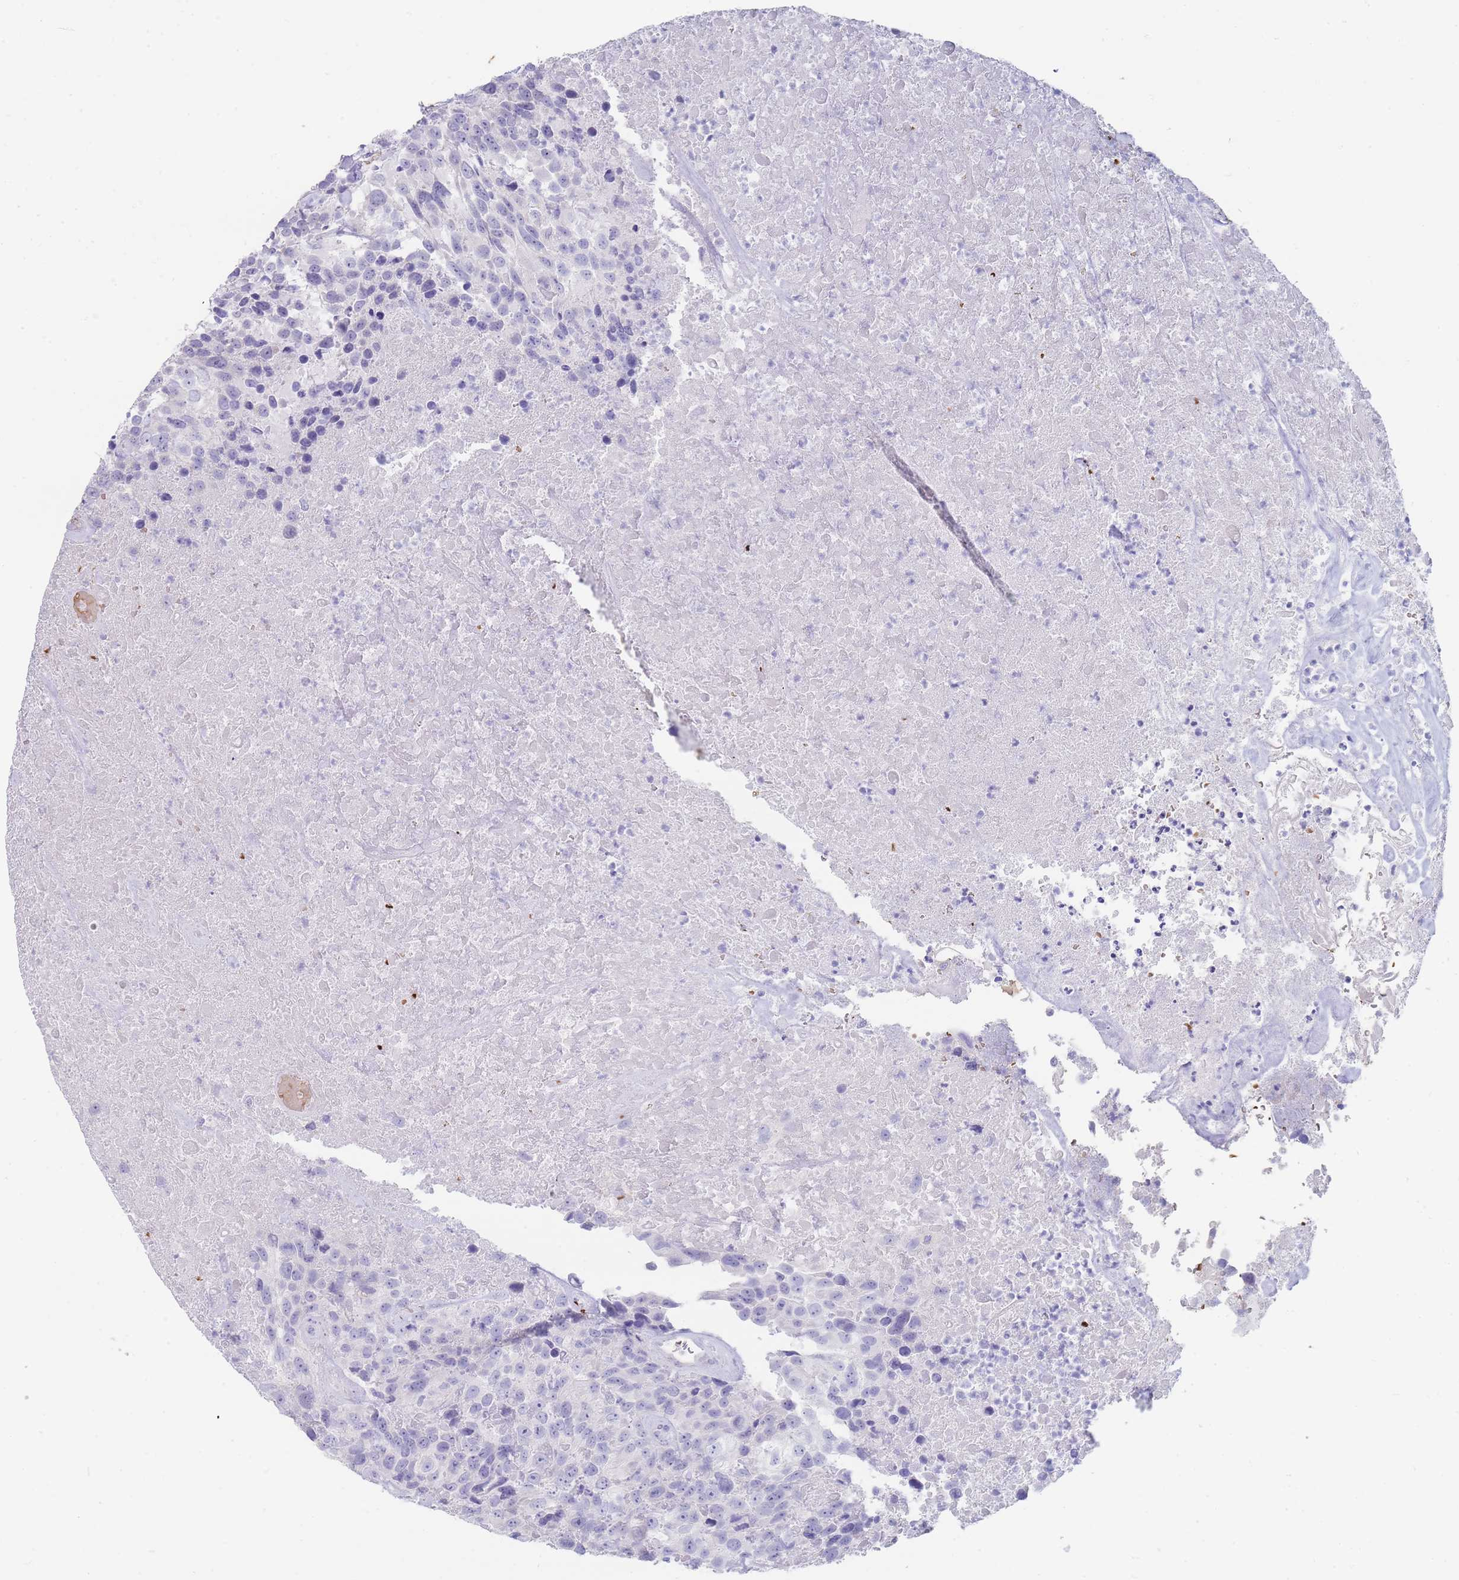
{"staining": {"intensity": "negative", "quantity": "none", "location": "none"}, "tissue": "urothelial cancer", "cell_type": "Tumor cells", "image_type": "cancer", "snomed": [{"axis": "morphology", "description": "Urothelial carcinoma, High grade"}, {"axis": "topography", "description": "Urinary bladder"}], "caption": "An image of human urothelial carcinoma (high-grade) is negative for staining in tumor cells.", "gene": "HBG2", "patient": {"sex": "female", "age": 70}}